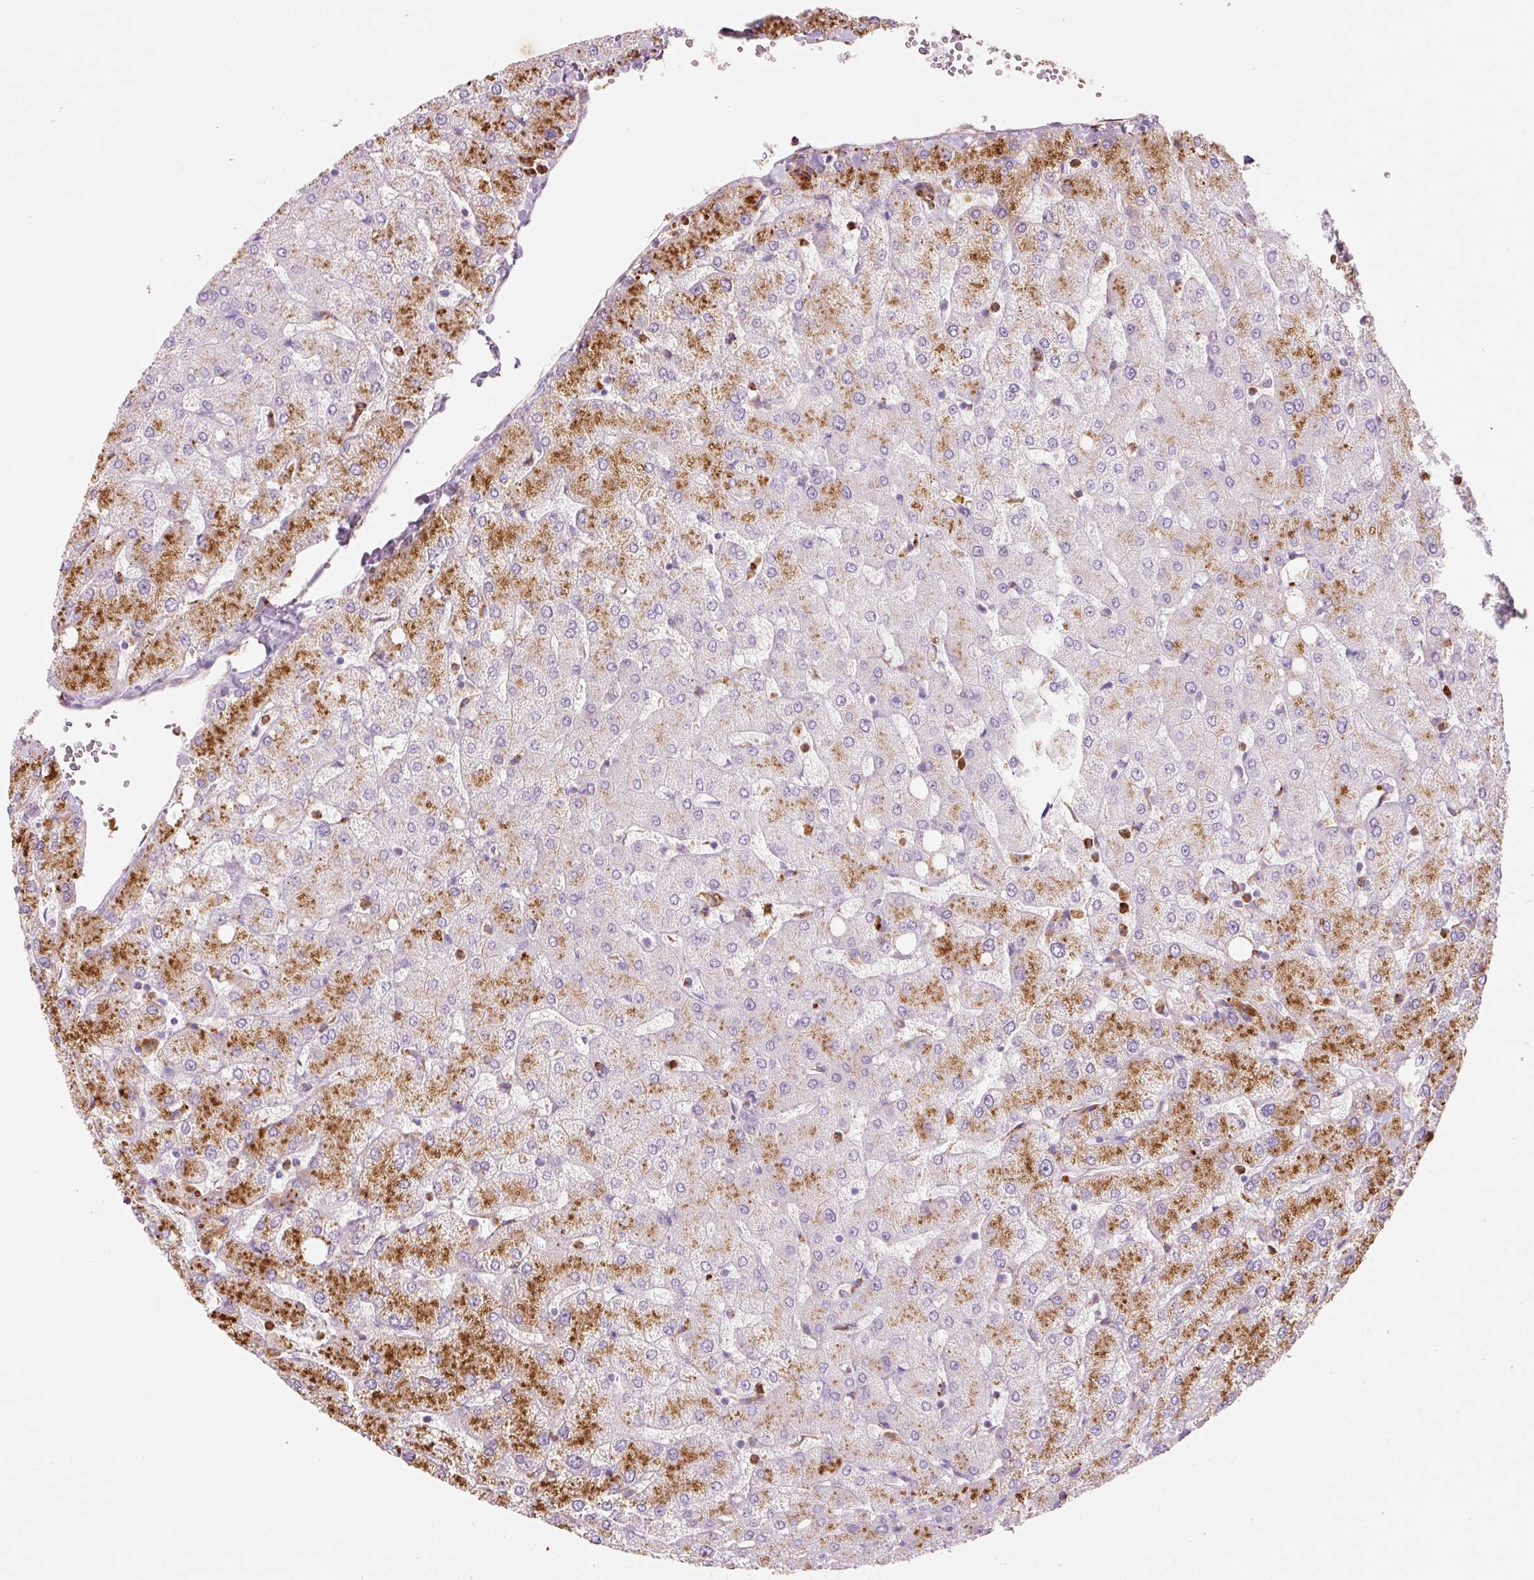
{"staining": {"intensity": "negative", "quantity": "none", "location": "none"}, "tissue": "liver", "cell_type": "Cholangiocytes", "image_type": "normal", "snomed": [{"axis": "morphology", "description": "Normal tissue, NOS"}, {"axis": "topography", "description": "Liver"}], "caption": "DAB immunohistochemical staining of benign liver demonstrates no significant positivity in cholangiocytes.", "gene": "TMC8", "patient": {"sex": "female", "age": 54}}